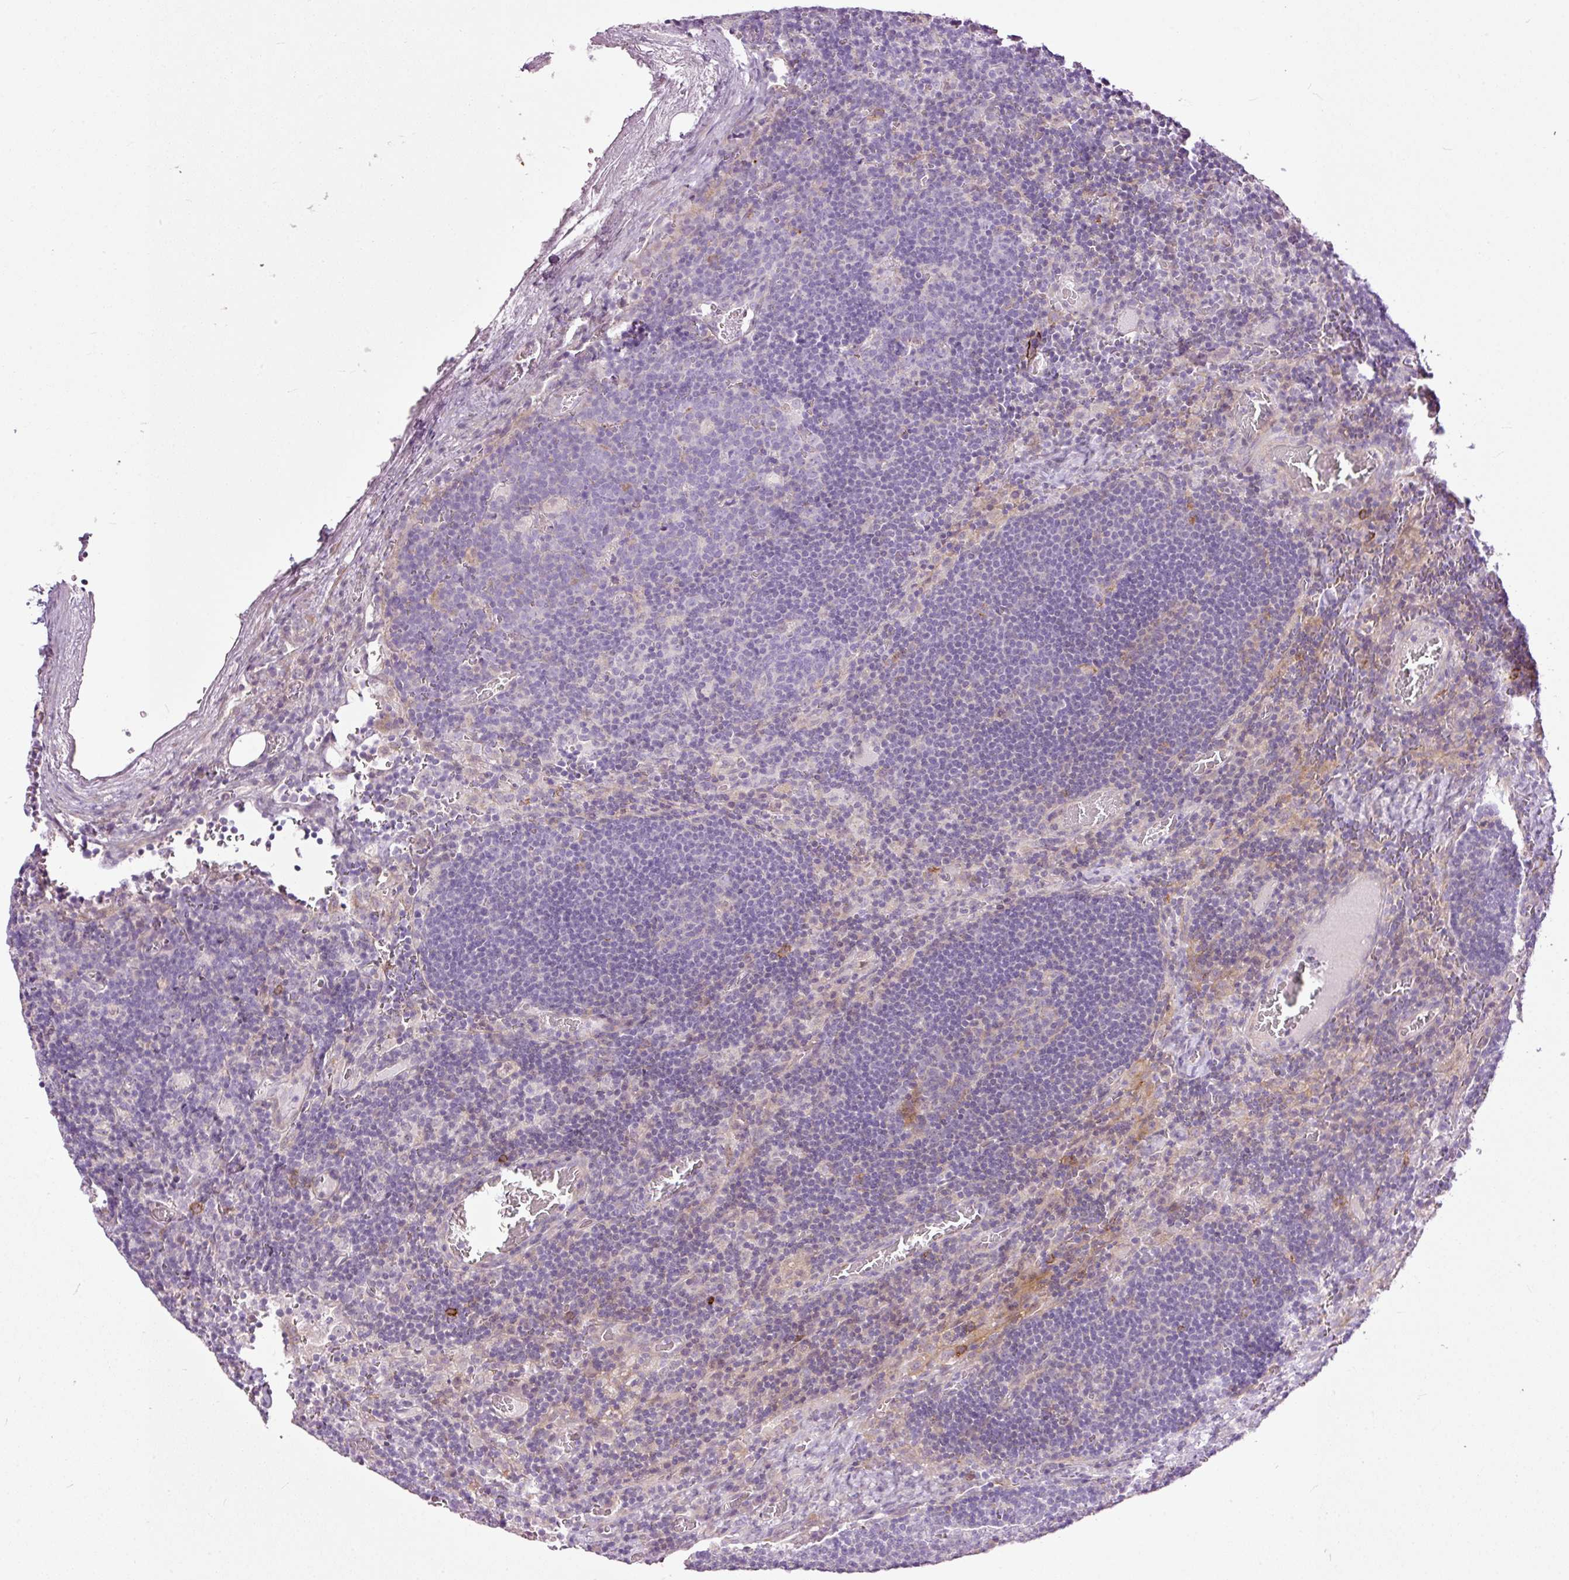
{"staining": {"intensity": "negative", "quantity": "none", "location": "none"}, "tissue": "lymph node", "cell_type": "Germinal center cells", "image_type": "normal", "snomed": [{"axis": "morphology", "description": "Normal tissue, NOS"}, {"axis": "topography", "description": "Lymph node"}], "caption": "Photomicrograph shows no protein staining in germinal center cells of normal lymph node. (Brightfield microscopy of DAB immunohistochemistry (IHC) at high magnification).", "gene": "FCRL4", "patient": {"sex": "male", "age": 50}}